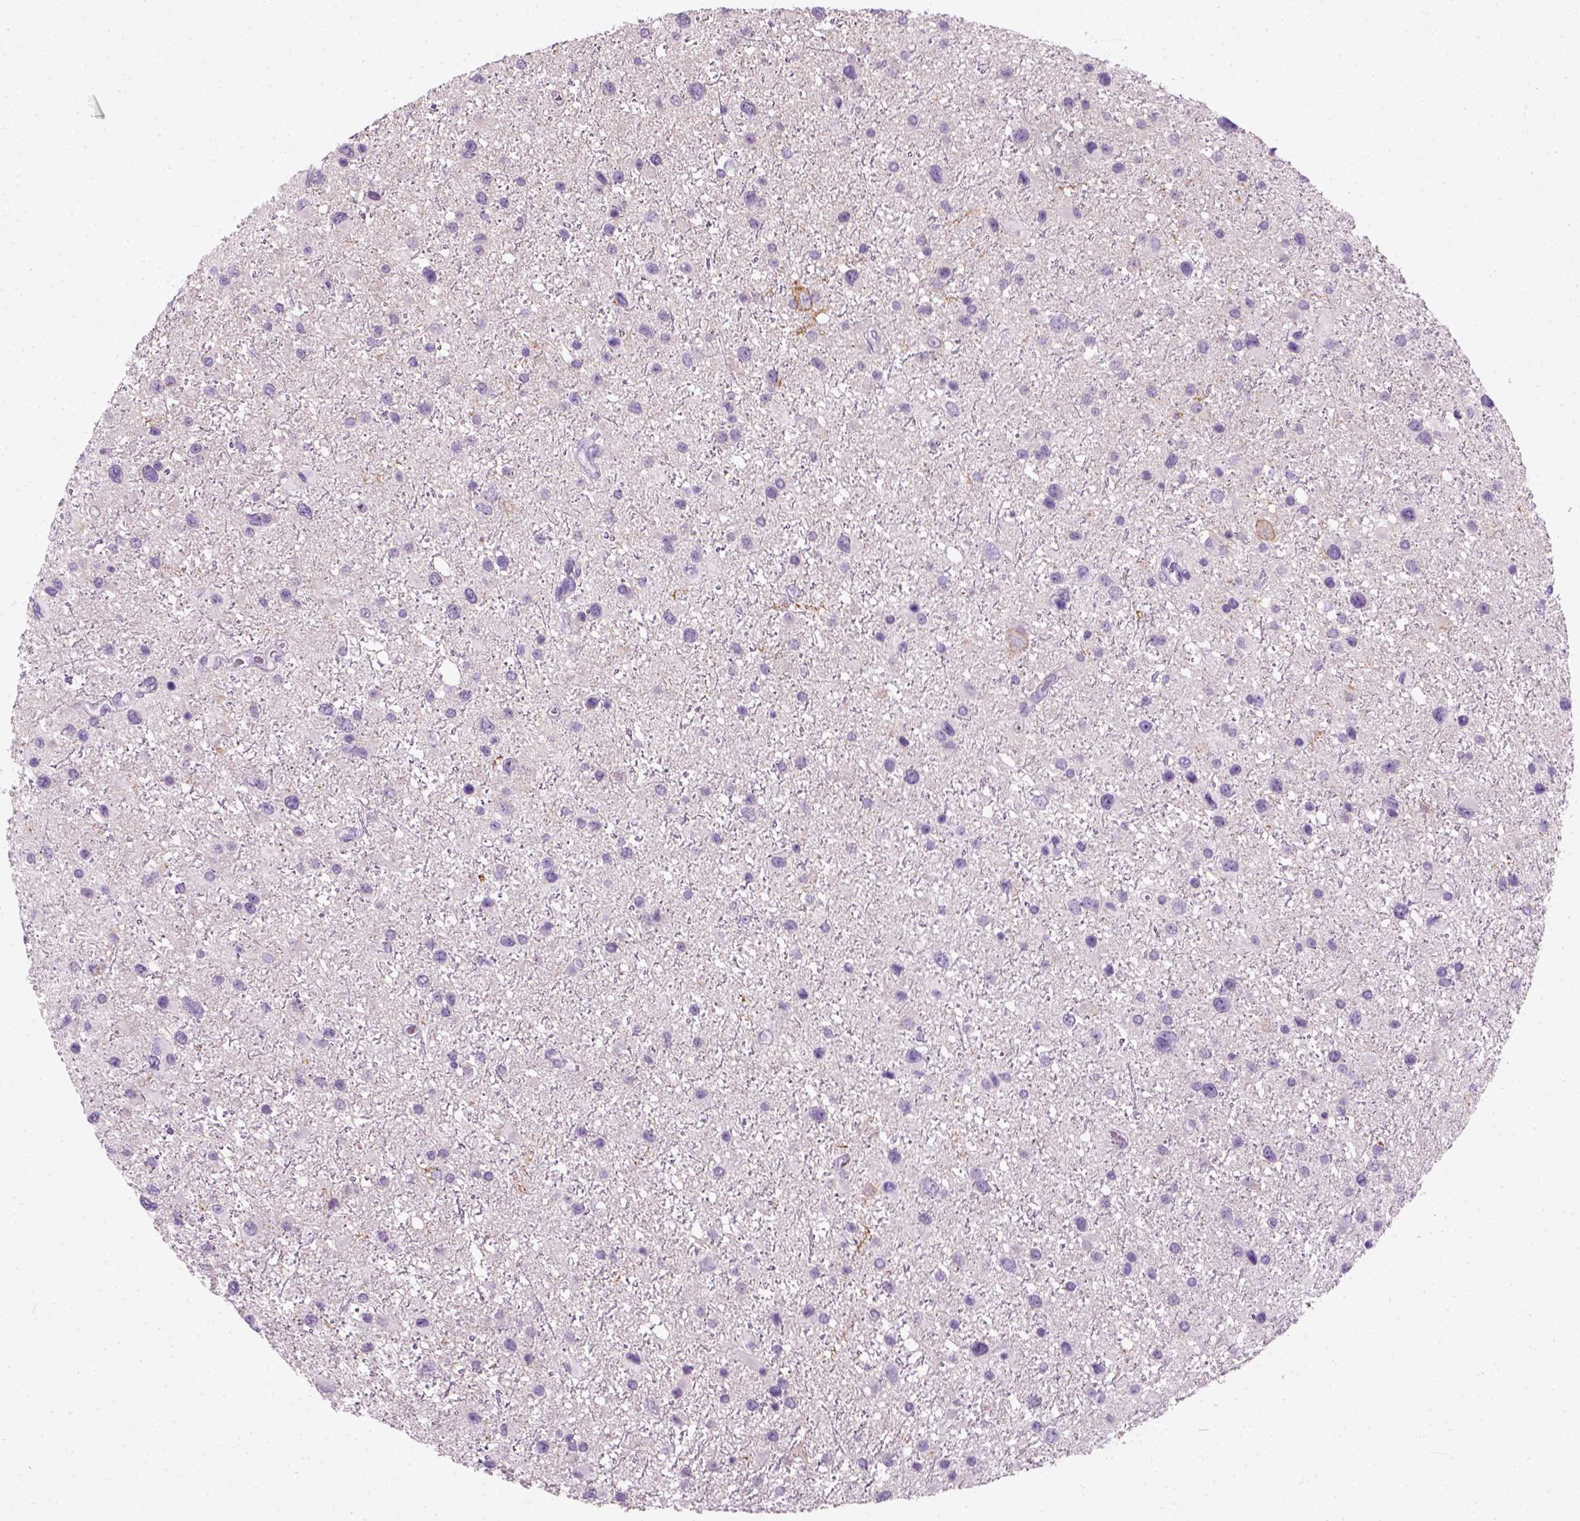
{"staining": {"intensity": "negative", "quantity": "none", "location": "none"}, "tissue": "glioma", "cell_type": "Tumor cells", "image_type": "cancer", "snomed": [{"axis": "morphology", "description": "Glioma, malignant, Low grade"}, {"axis": "topography", "description": "Brain"}], "caption": "Low-grade glioma (malignant) was stained to show a protein in brown. There is no significant expression in tumor cells.", "gene": "SLC12A5", "patient": {"sex": "female", "age": 32}}